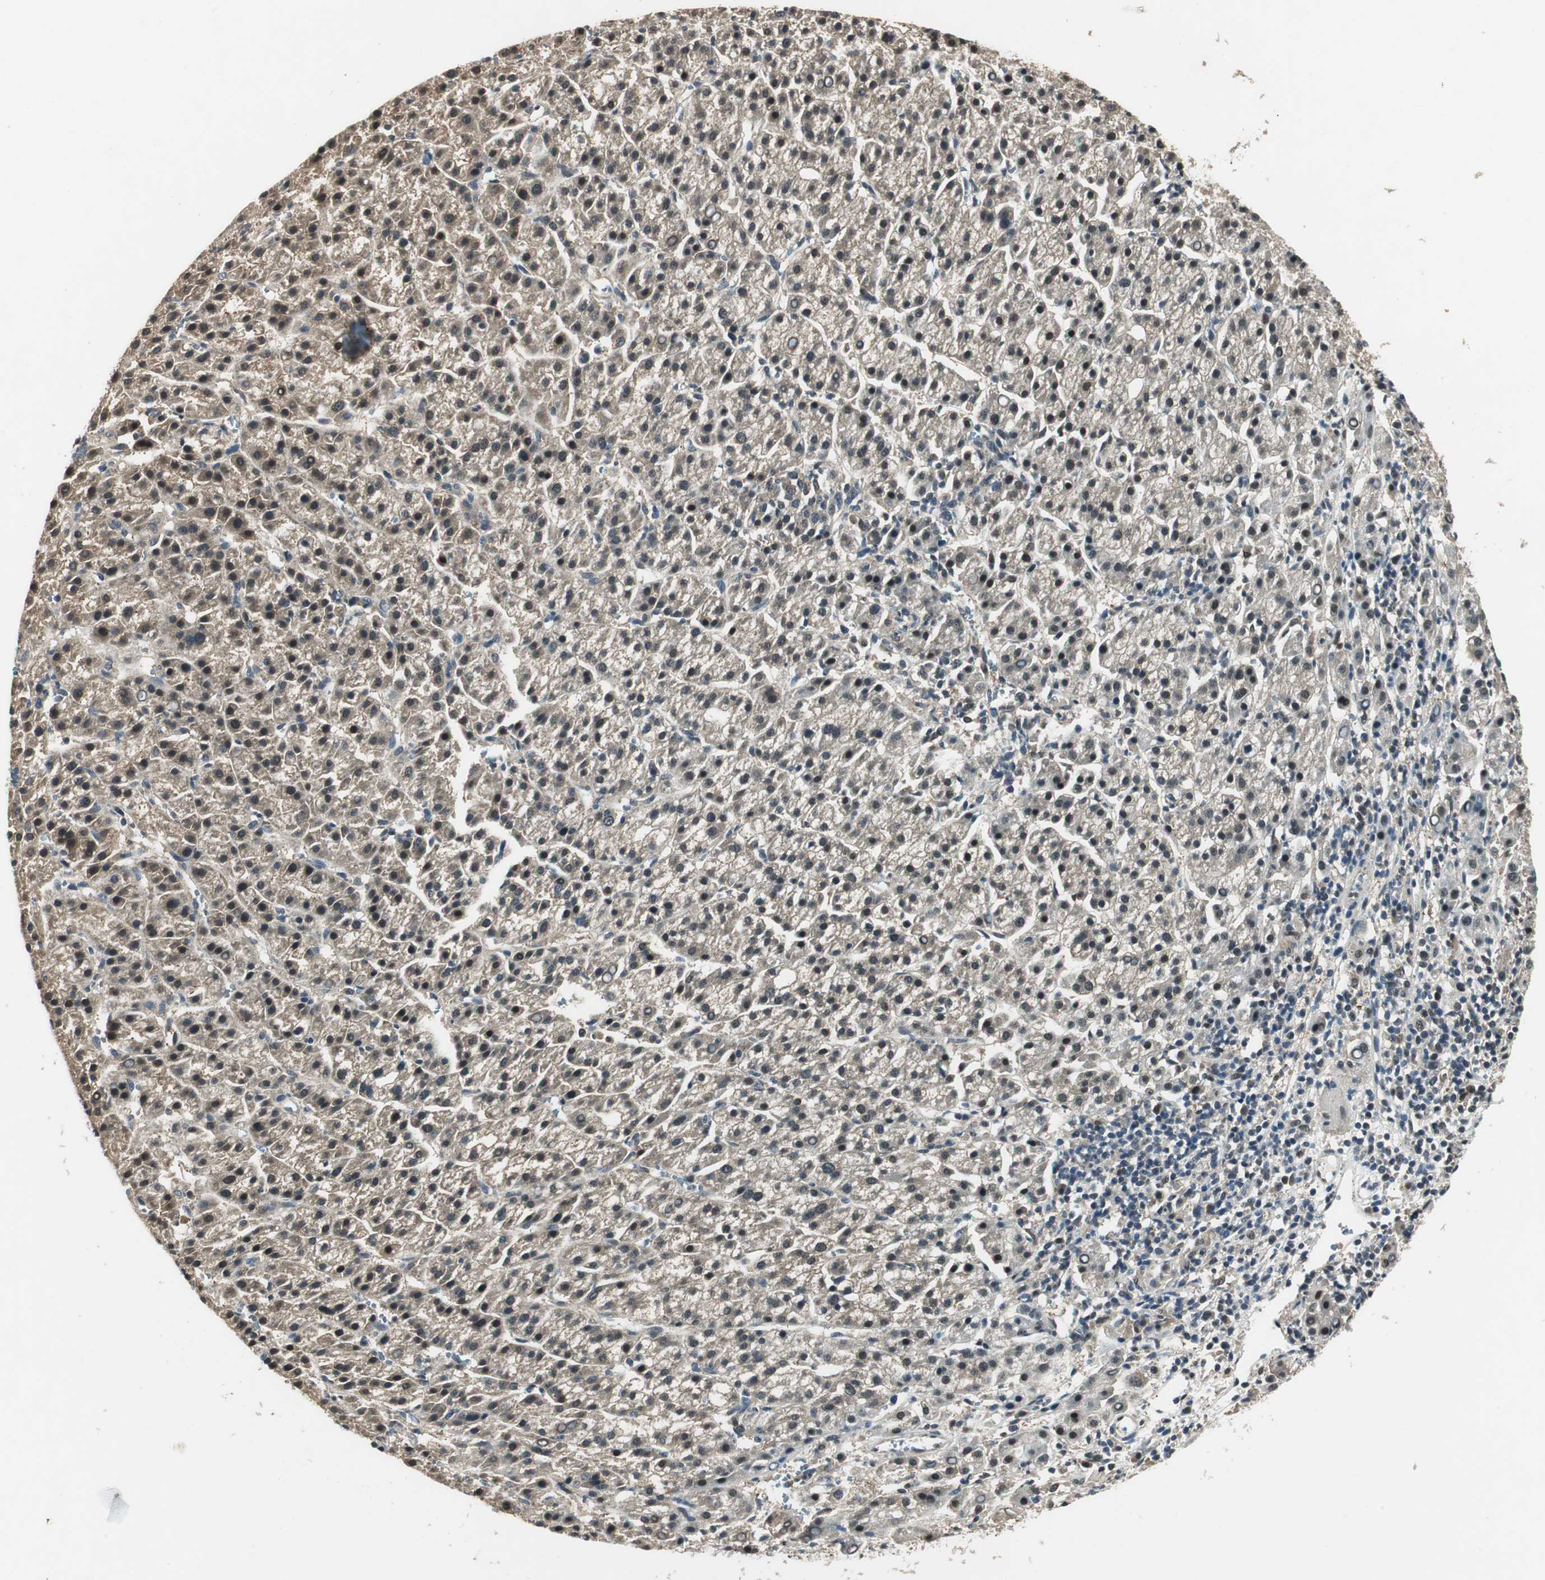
{"staining": {"intensity": "weak", "quantity": "25%-75%", "location": "cytoplasmic/membranous,nuclear"}, "tissue": "liver cancer", "cell_type": "Tumor cells", "image_type": "cancer", "snomed": [{"axis": "morphology", "description": "Carcinoma, Hepatocellular, NOS"}, {"axis": "topography", "description": "Liver"}], "caption": "Human liver cancer stained for a protein (brown) displays weak cytoplasmic/membranous and nuclear positive positivity in approximately 25%-75% of tumor cells.", "gene": "PSMB4", "patient": {"sex": "female", "age": 58}}